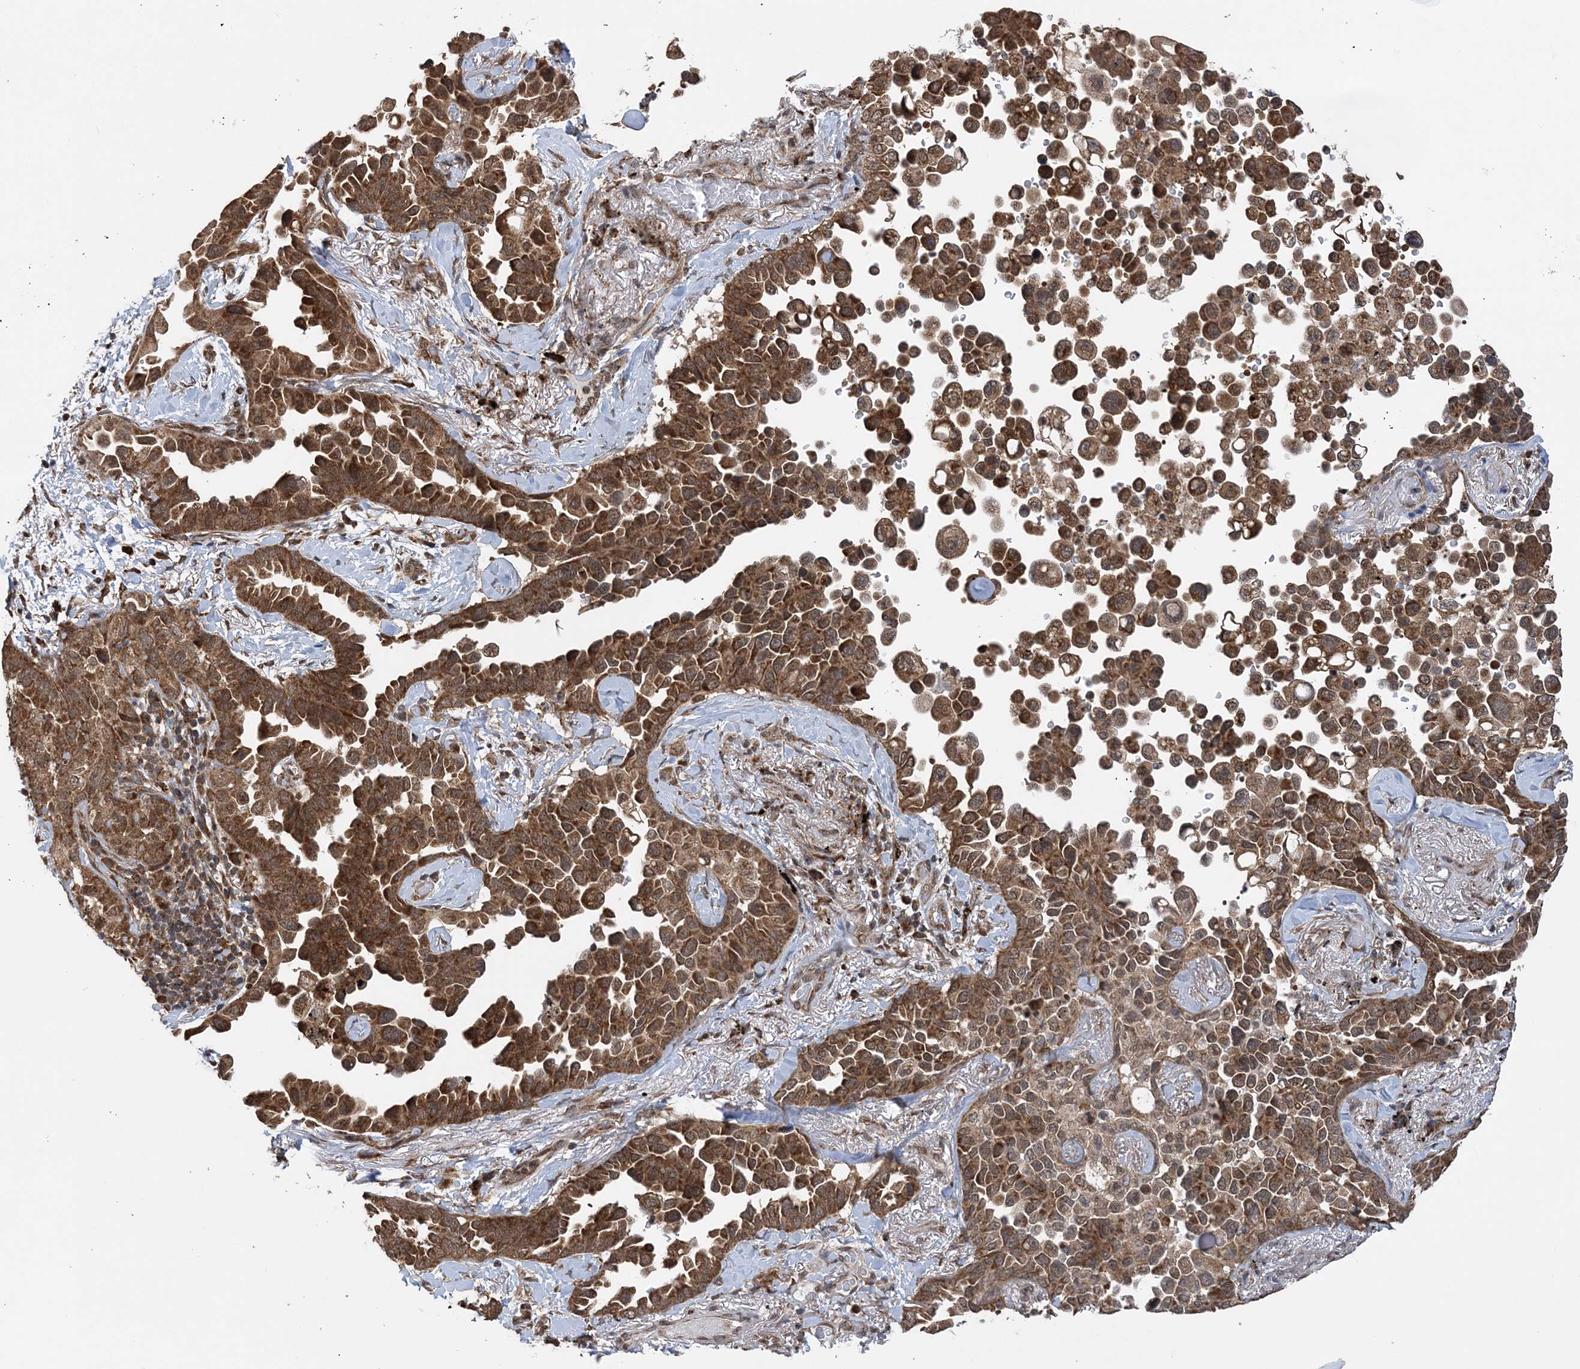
{"staining": {"intensity": "strong", "quantity": ">75%", "location": "cytoplasmic/membranous"}, "tissue": "lung cancer", "cell_type": "Tumor cells", "image_type": "cancer", "snomed": [{"axis": "morphology", "description": "Adenocarcinoma, NOS"}, {"axis": "topography", "description": "Lung"}], "caption": "Immunohistochemistry (IHC) image of neoplastic tissue: lung cancer (adenocarcinoma) stained using immunohistochemistry demonstrates high levels of strong protein expression localized specifically in the cytoplasmic/membranous of tumor cells, appearing as a cytoplasmic/membranous brown color.", "gene": "PCBP1", "patient": {"sex": "female", "age": 67}}